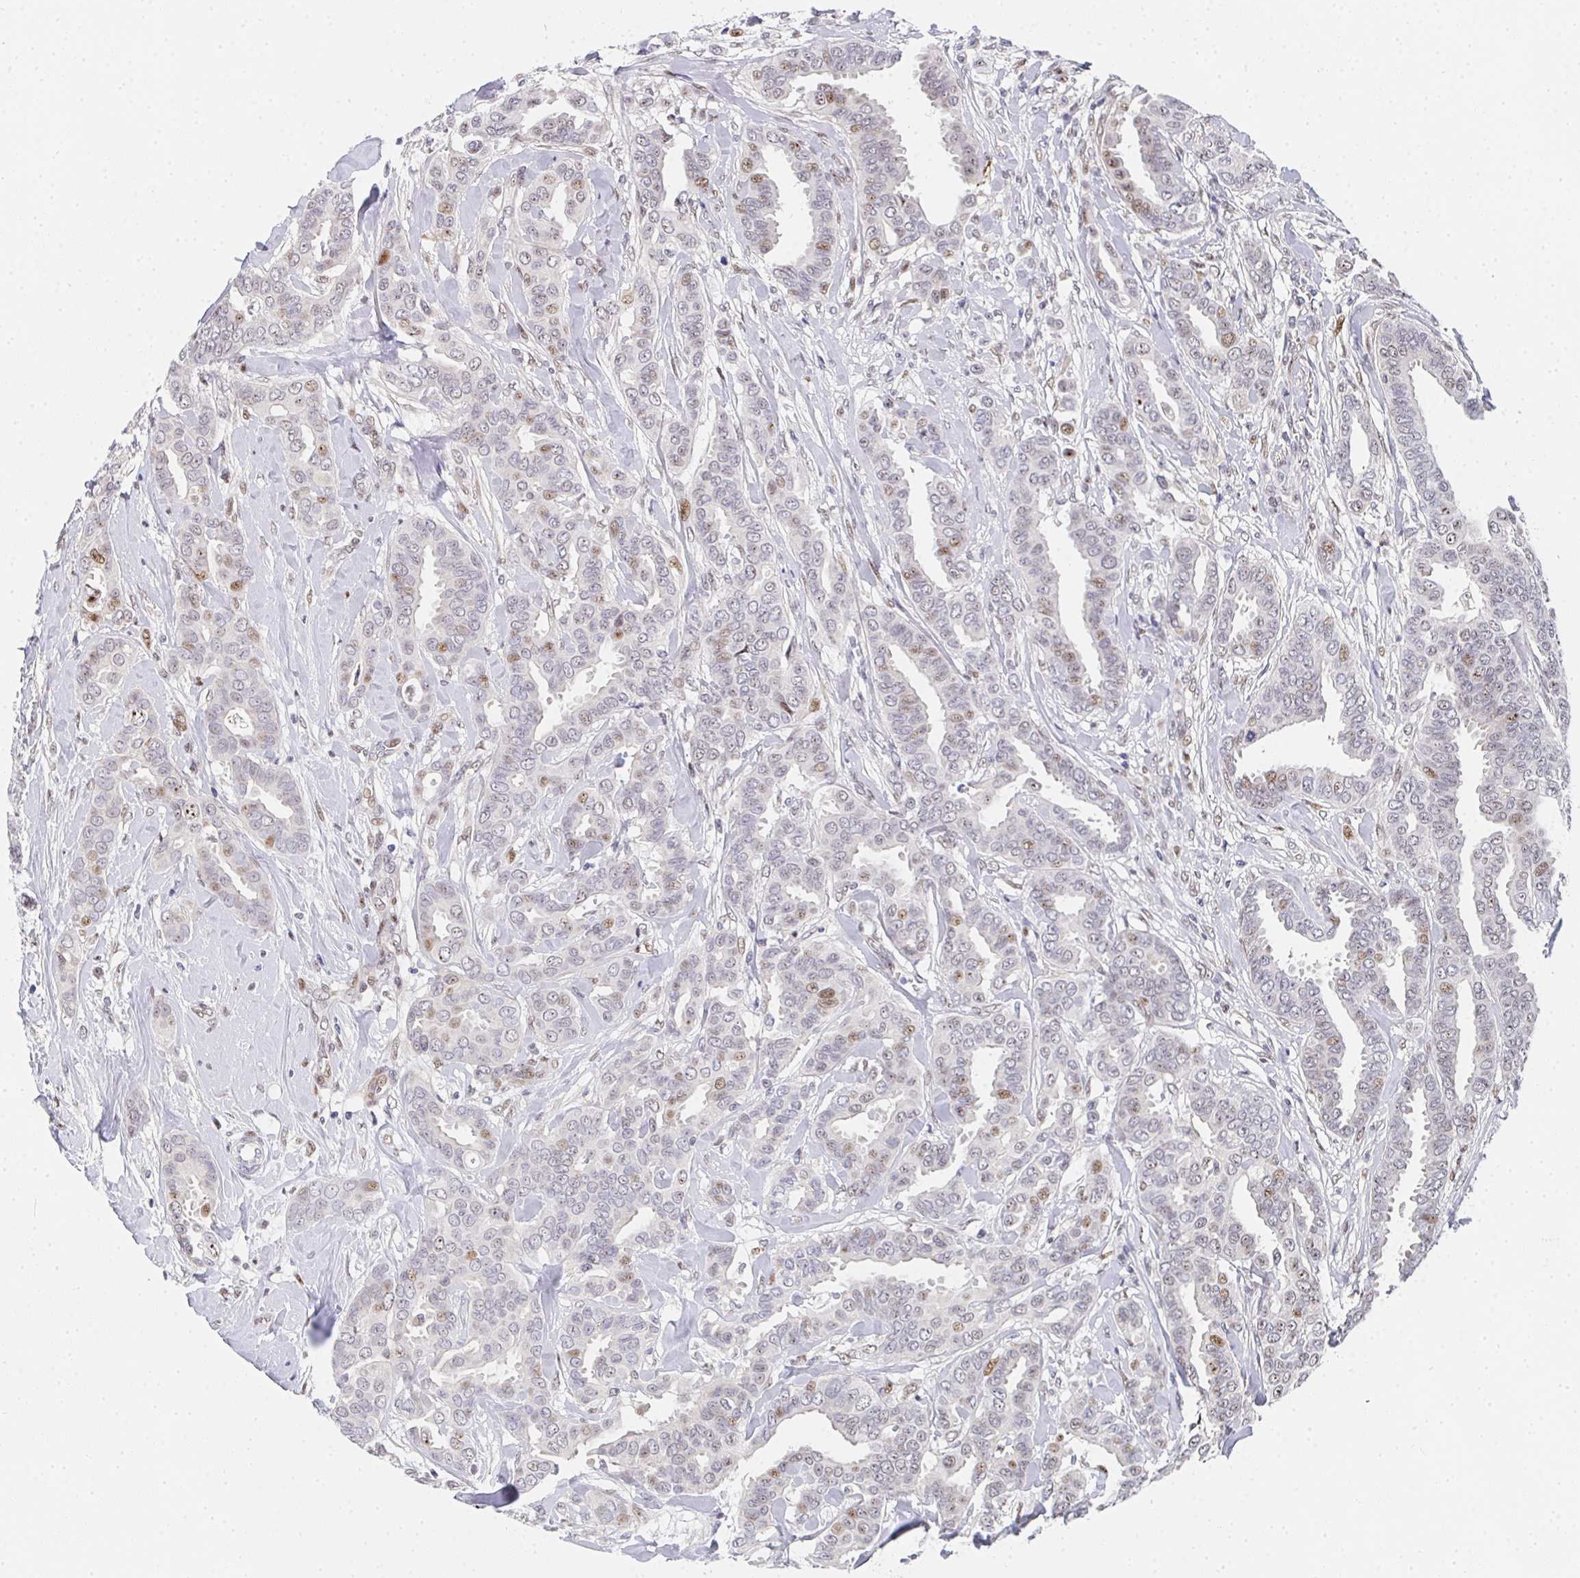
{"staining": {"intensity": "moderate", "quantity": "<25%", "location": "nuclear"}, "tissue": "breast cancer", "cell_type": "Tumor cells", "image_type": "cancer", "snomed": [{"axis": "morphology", "description": "Duct carcinoma"}, {"axis": "topography", "description": "Breast"}], "caption": "This image exhibits immunohistochemistry staining of breast infiltrating ductal carcinoma, with low moderate nuclear expression in about <25% of tumor cells.", "gene": "ZIC3", "patient": {"sex": "female", "age": 45}}